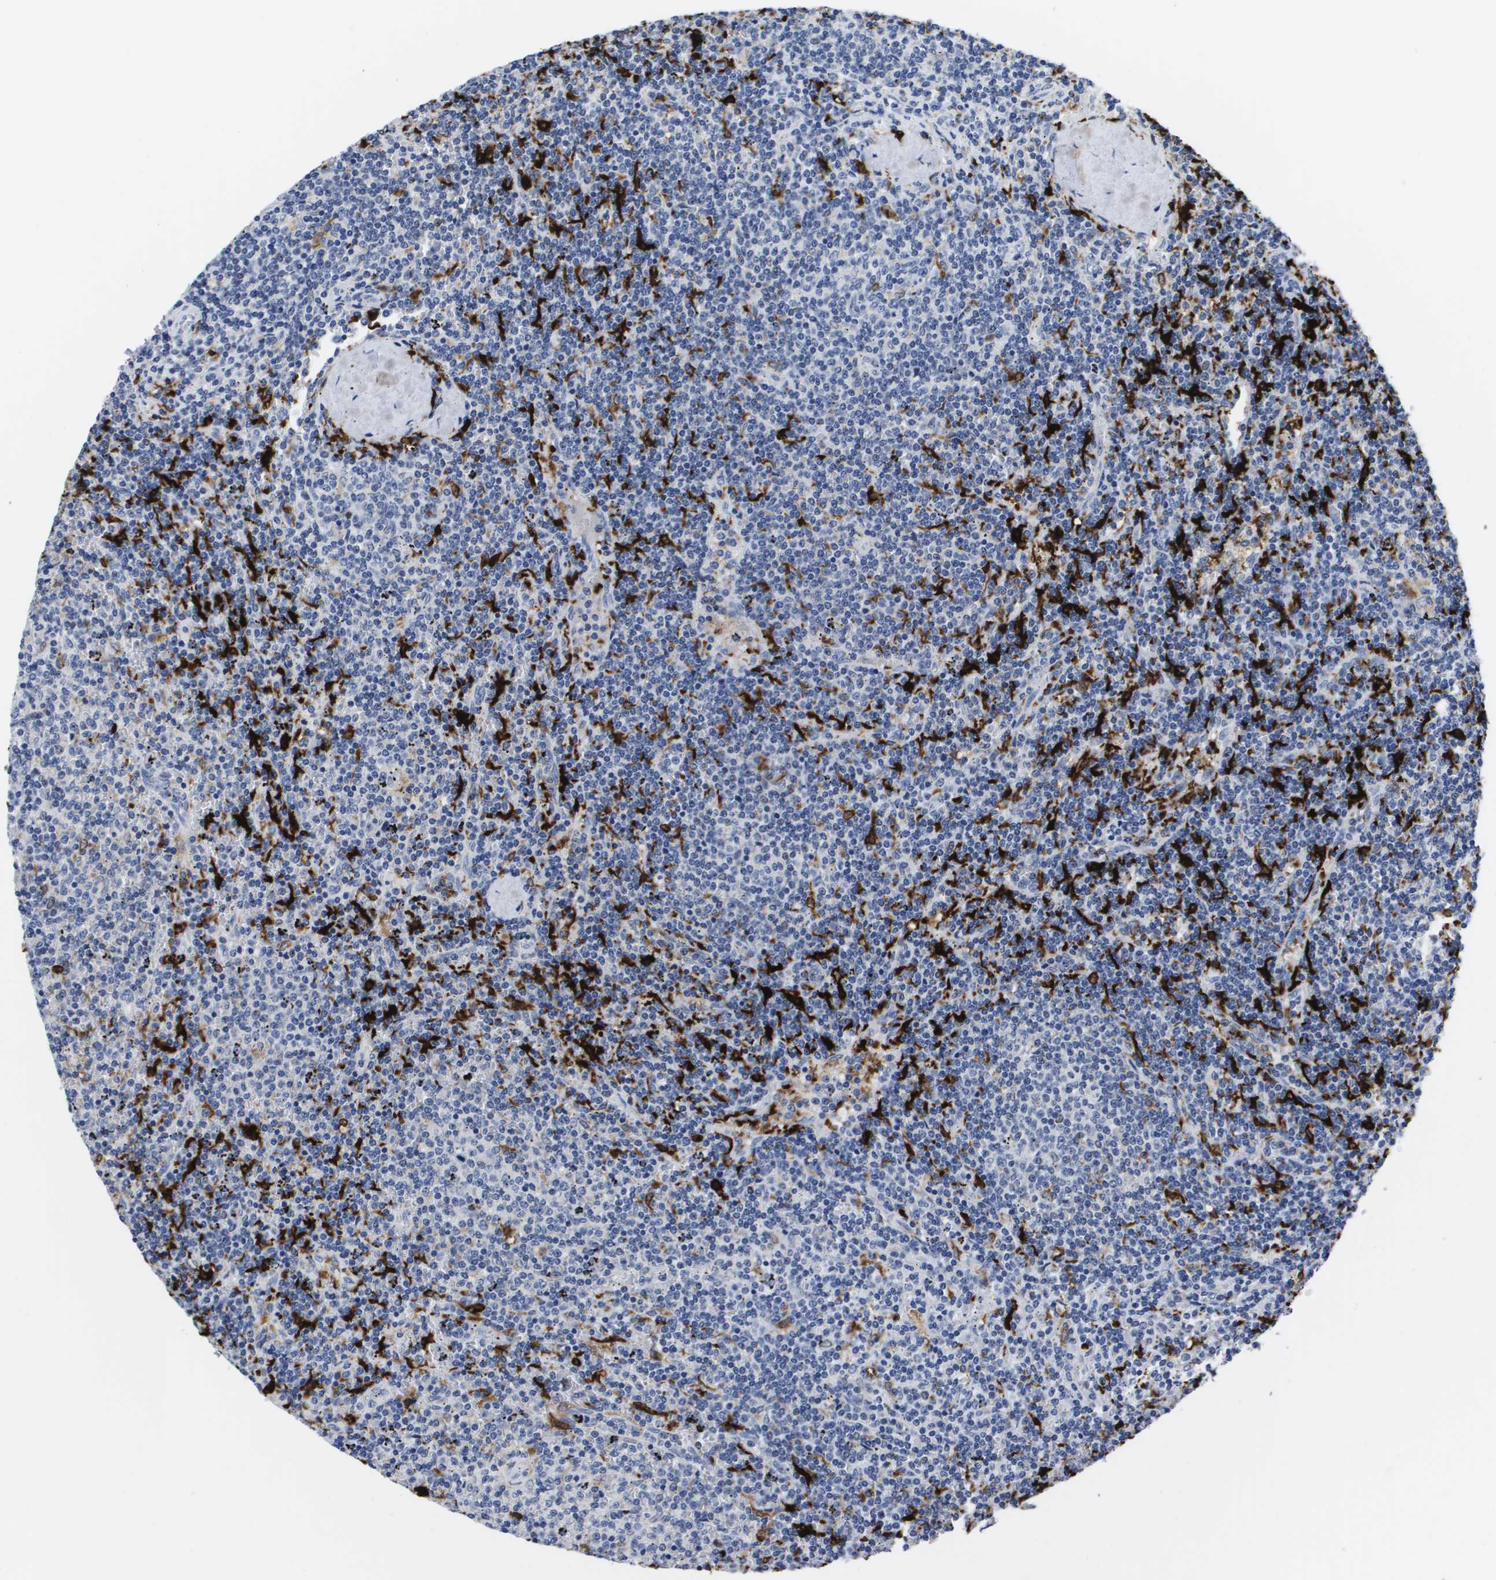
{"staining": {"intensity": "negative", "quantity": "none", "location": "none"}, "tissue": "lymphoma", "cell_type": "Tumor cells", "image_type": "cancer", "snomed": [{"axis": "morphology", "description": "Malignant lymphoma, non-Hodgkin's type, Low grade"}, {"axis": "topography", "description": "Spleen"}], "caption": "Human low-grade malignant lymphoma, non-Hodgkin's type stained for a protein using immunohistochemistry displays no expression in tumor cells.", "gene": "HMOX1", "patient": {"sex": "female", "age": 50}}